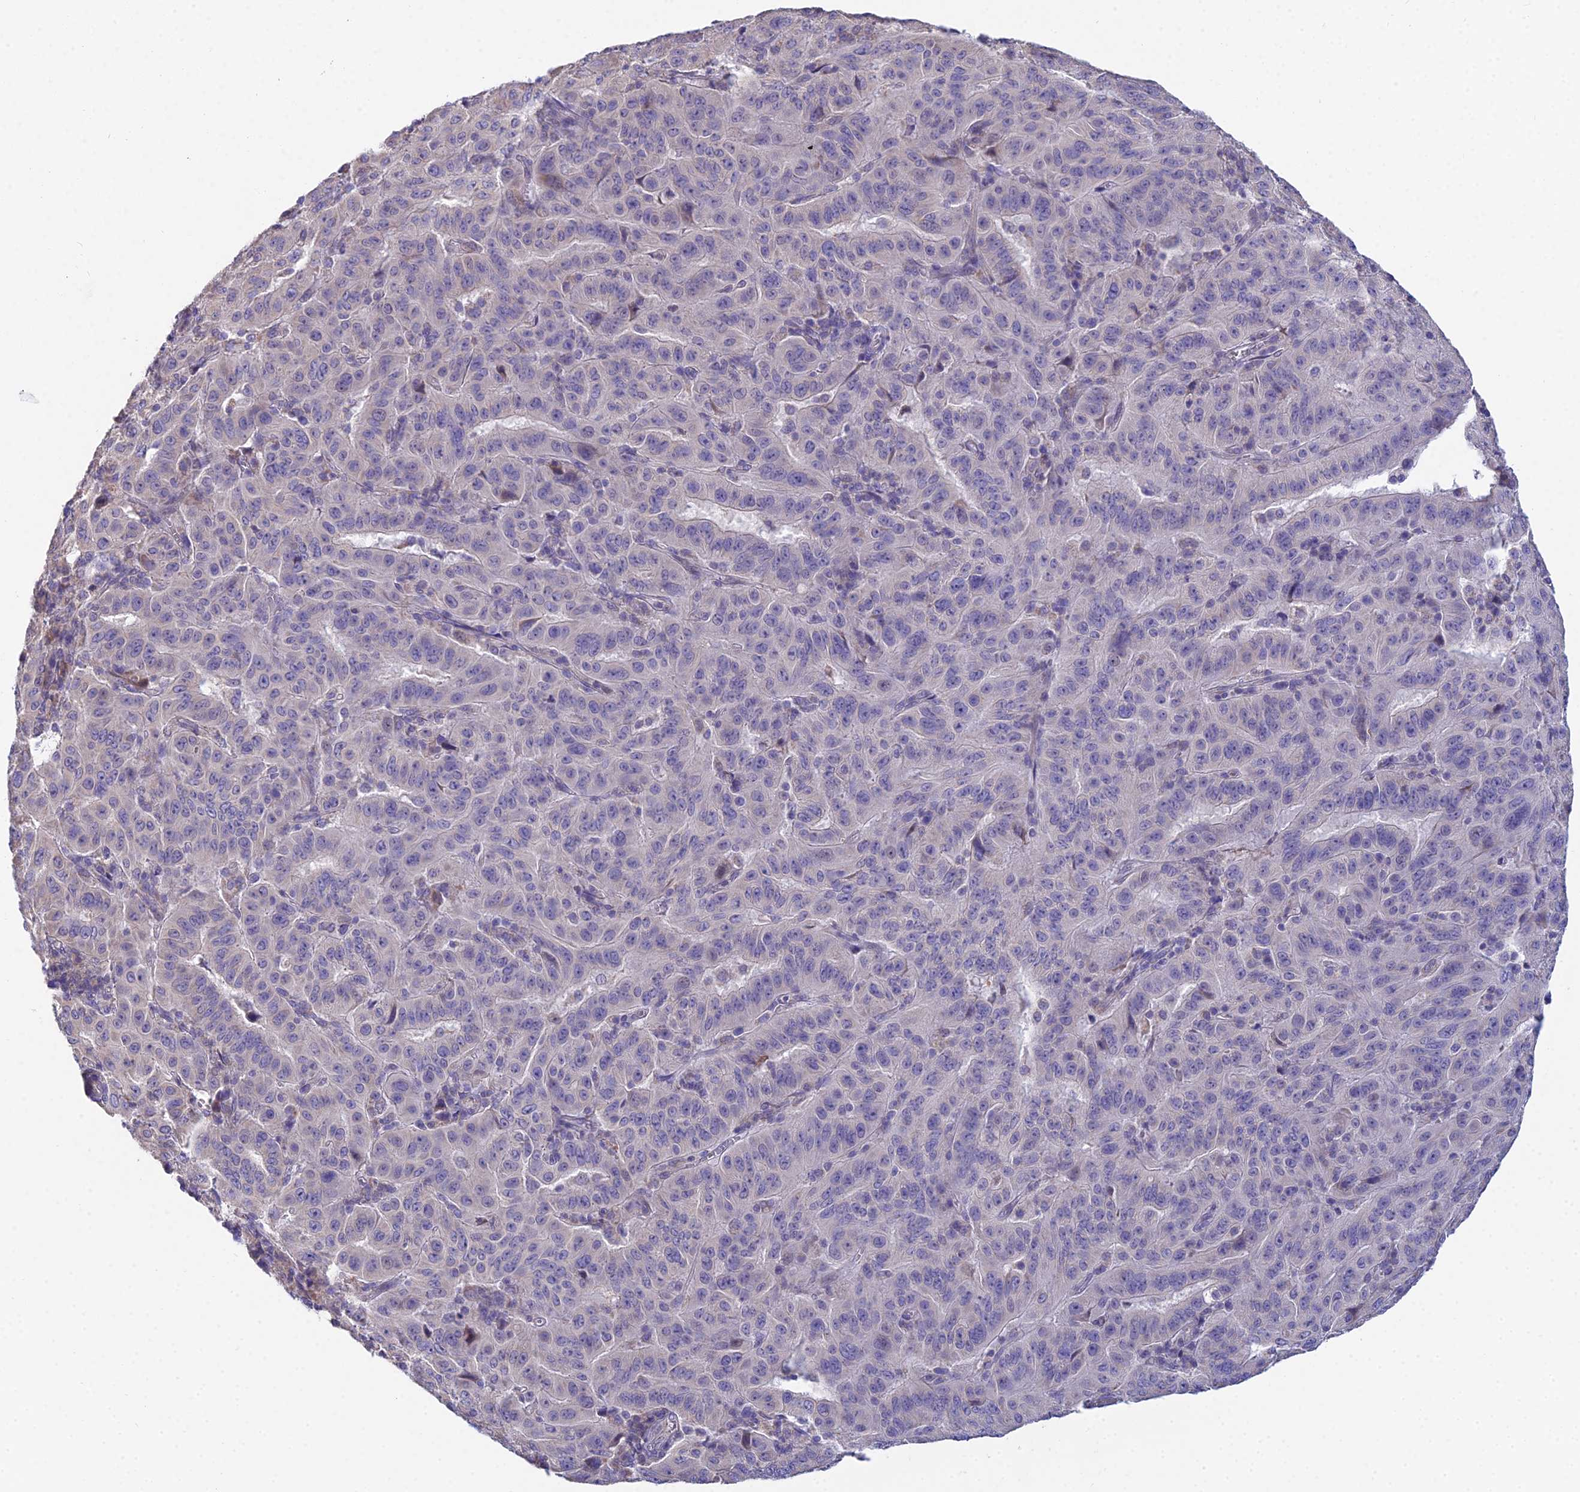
{"staining": {"intensity": "negative", "quantity": "none", "location": "none"}, "tissue": "pancreatic cancer", "cell_type": "Tumor cells", "image_type": "cancer", "snomed": [{"axis": "morphology", "description": "Adenocarcinoma, NOS"}, {"axis": "topography", "description": "Pancreas"}], "caption": "Tumor cells show no significant positivity in pancreatic cancer (adenocarcinoma).", "gene": "CFAP206", "patient": {"sex": "male", "age": 63}}